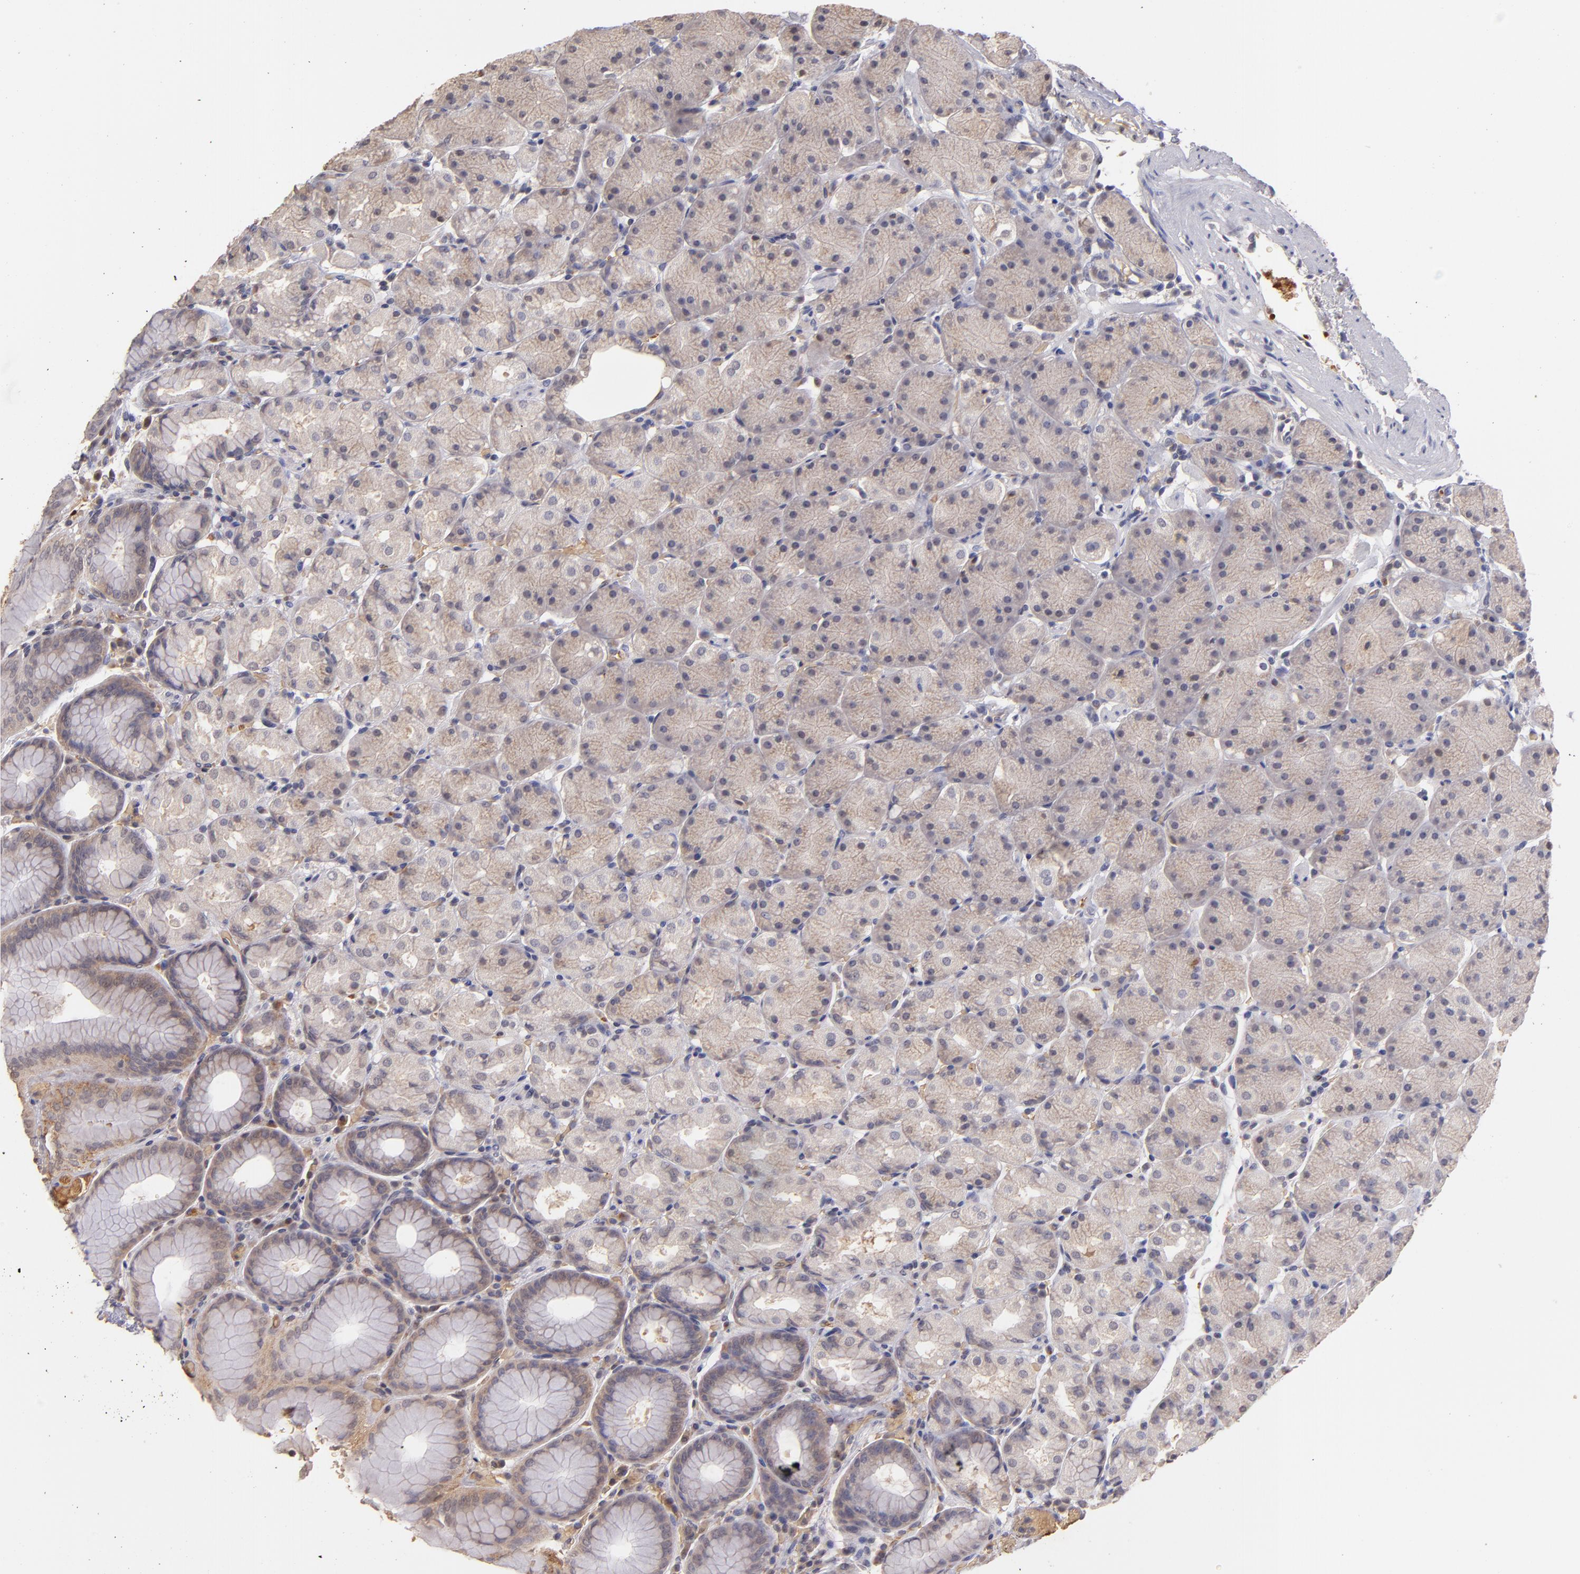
{"staining": {"intensity": "moderate", "quantity": ">75%", "location": "cytoplasmic/membranous"}, "tissue": "stomach", "cell_type": "Glandular cells", "image_type": "normal", "snomed": [{"axis": "morphology", "description": "Normal tissue, NOS"}, {"axis": "topography", "description": "Stomach, upper"}, {"axis": "topography", "description": "Stomach"}], "caption": "The image displays a brown stain indicating the presence of a protein in the cytoplasmic/membranous of glandular cells in stomach.", "gene": "SERPINC1", "patient": {"sex": "male", "age": 76}}